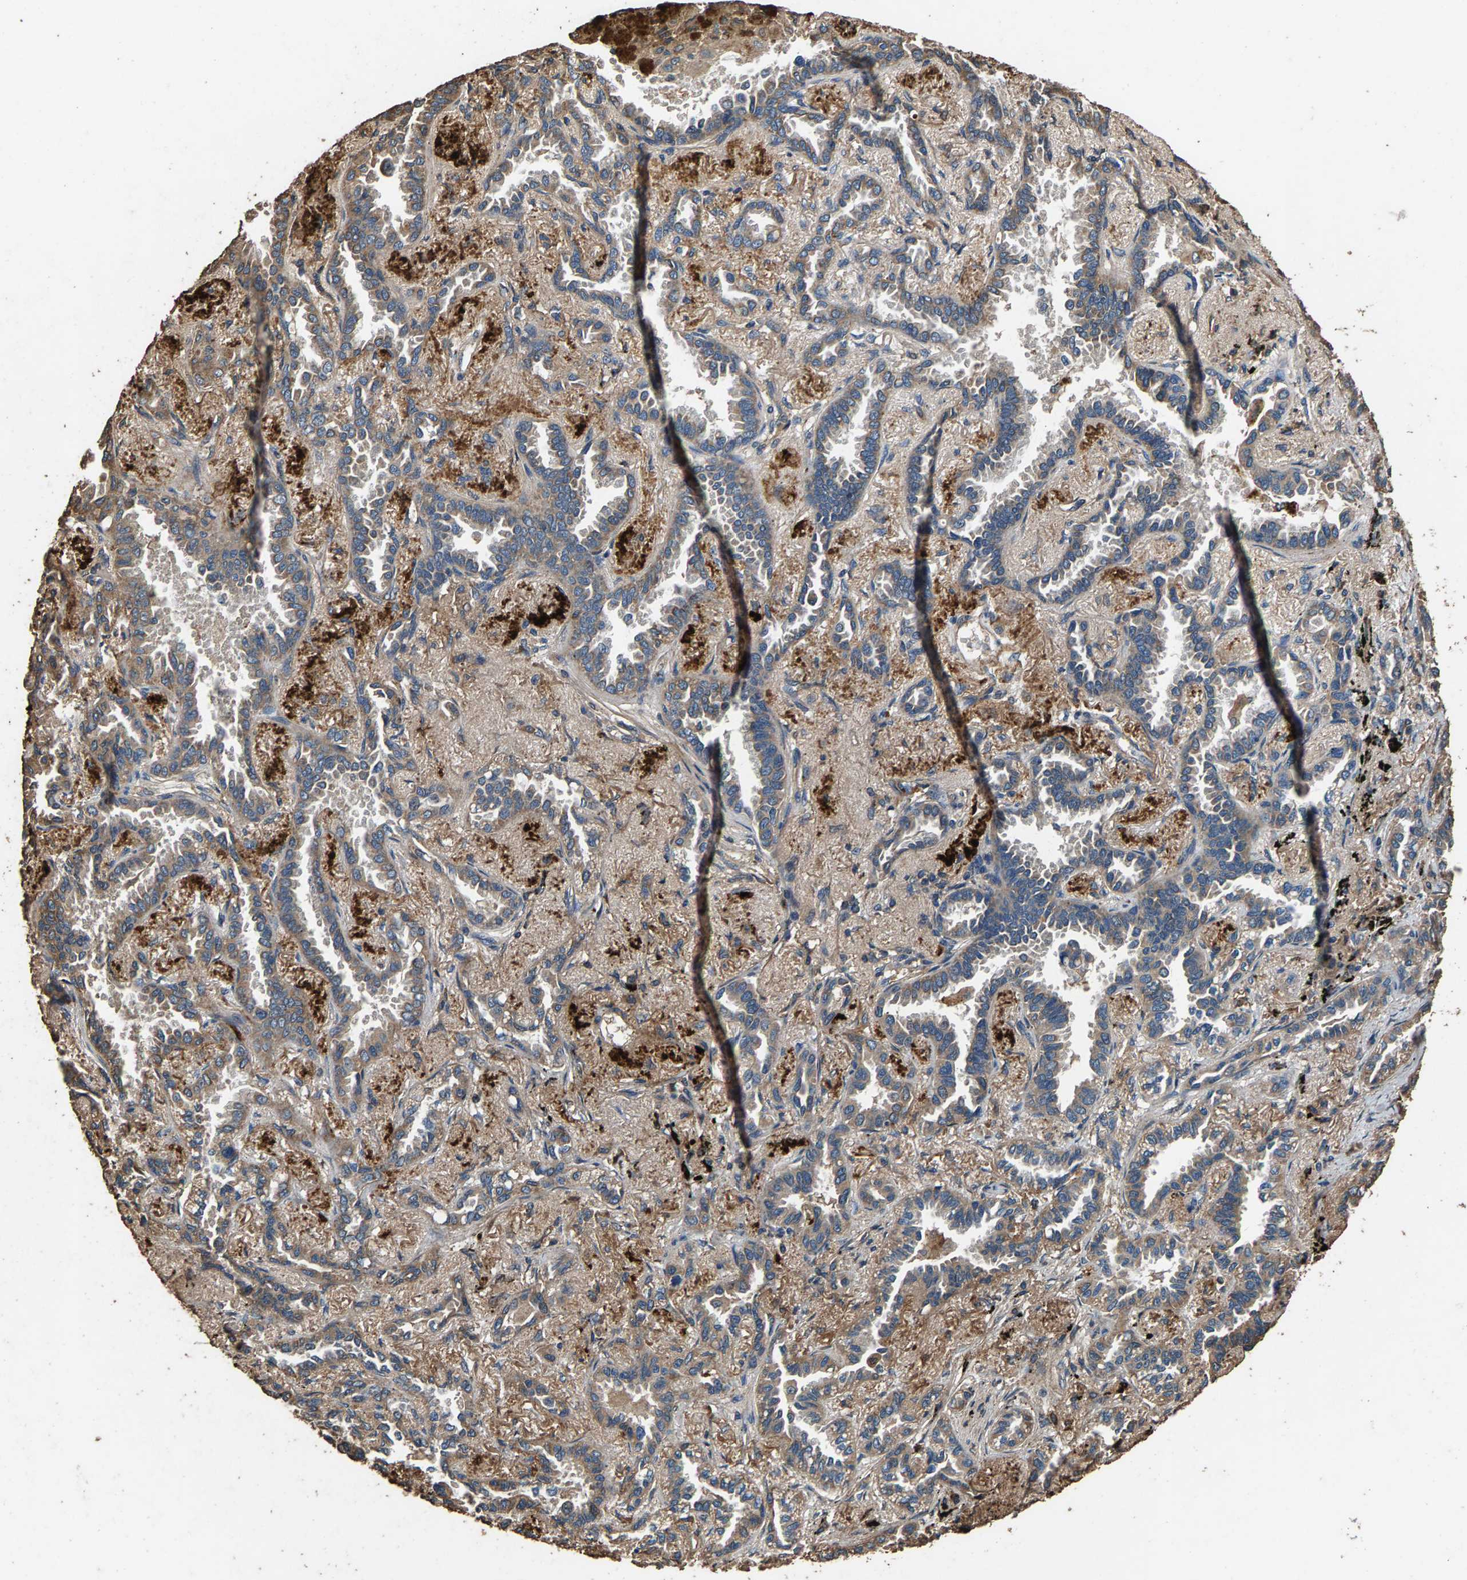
{"staining": {"intensity": "moderate", "quantity": ">75%", "location": "cytoplasmic/membranous"}, "tissue": "lung cancer", "cell_type": "Tumor cells", "image_type": "cancer", "snomed": [{"axis": "morphology", "description": "Adenocarcinoma, NOS"}, {"axis": "topography", "description": "Lung"}], "caption": "Lung cancer stained for a protein exhibits moderate cytoplasmic/membranous positivity in tumor cells.", "gene": "MRPL27", "patient": {"sex": "male", "age": 59}}